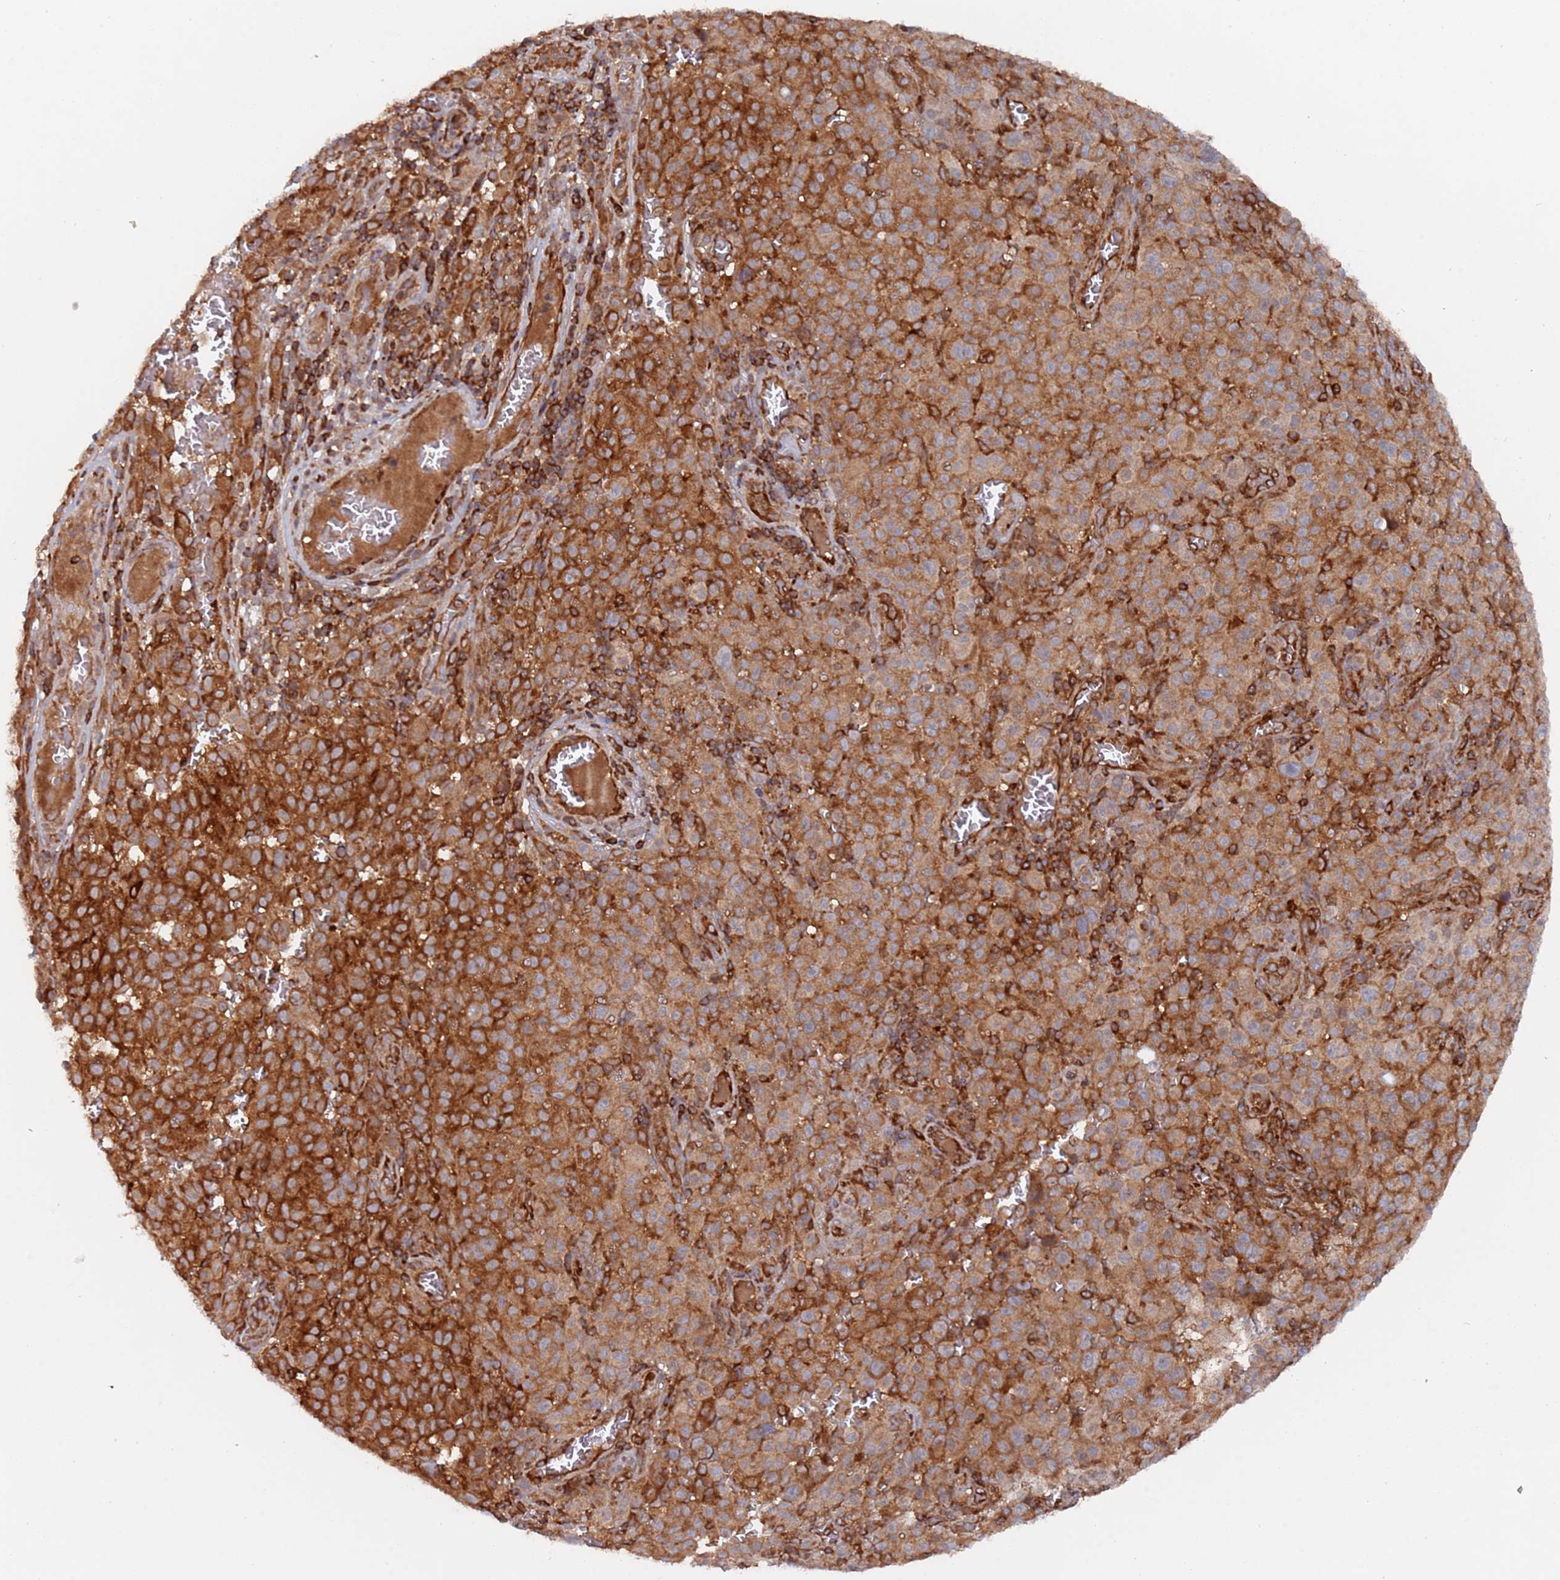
{"staining": {"intensity": "strong", "quantity": ">75%", "location": "cytoplasmic/membranous"}, "tissue": "melanoma", "cell_type": "Tumor cells", "image_type": "cancer", "snomed": [{"axis": "morphology", "description": "Malignant melanoma, NOS"}, {"axis": "topography", "description": "Skin"}], "caption": "Immunohistochemical staining of human malignant melanoma reveals strong cytoplasmic/membranous protein staining in about >75% of tumor cells. The staining is performed using DAB brown chromogen to label protein expression. The nuclei are counter-stained blue using hematoxylin.", "gene": "DDX60", "patient": {"sex": "female", "age": 82}}